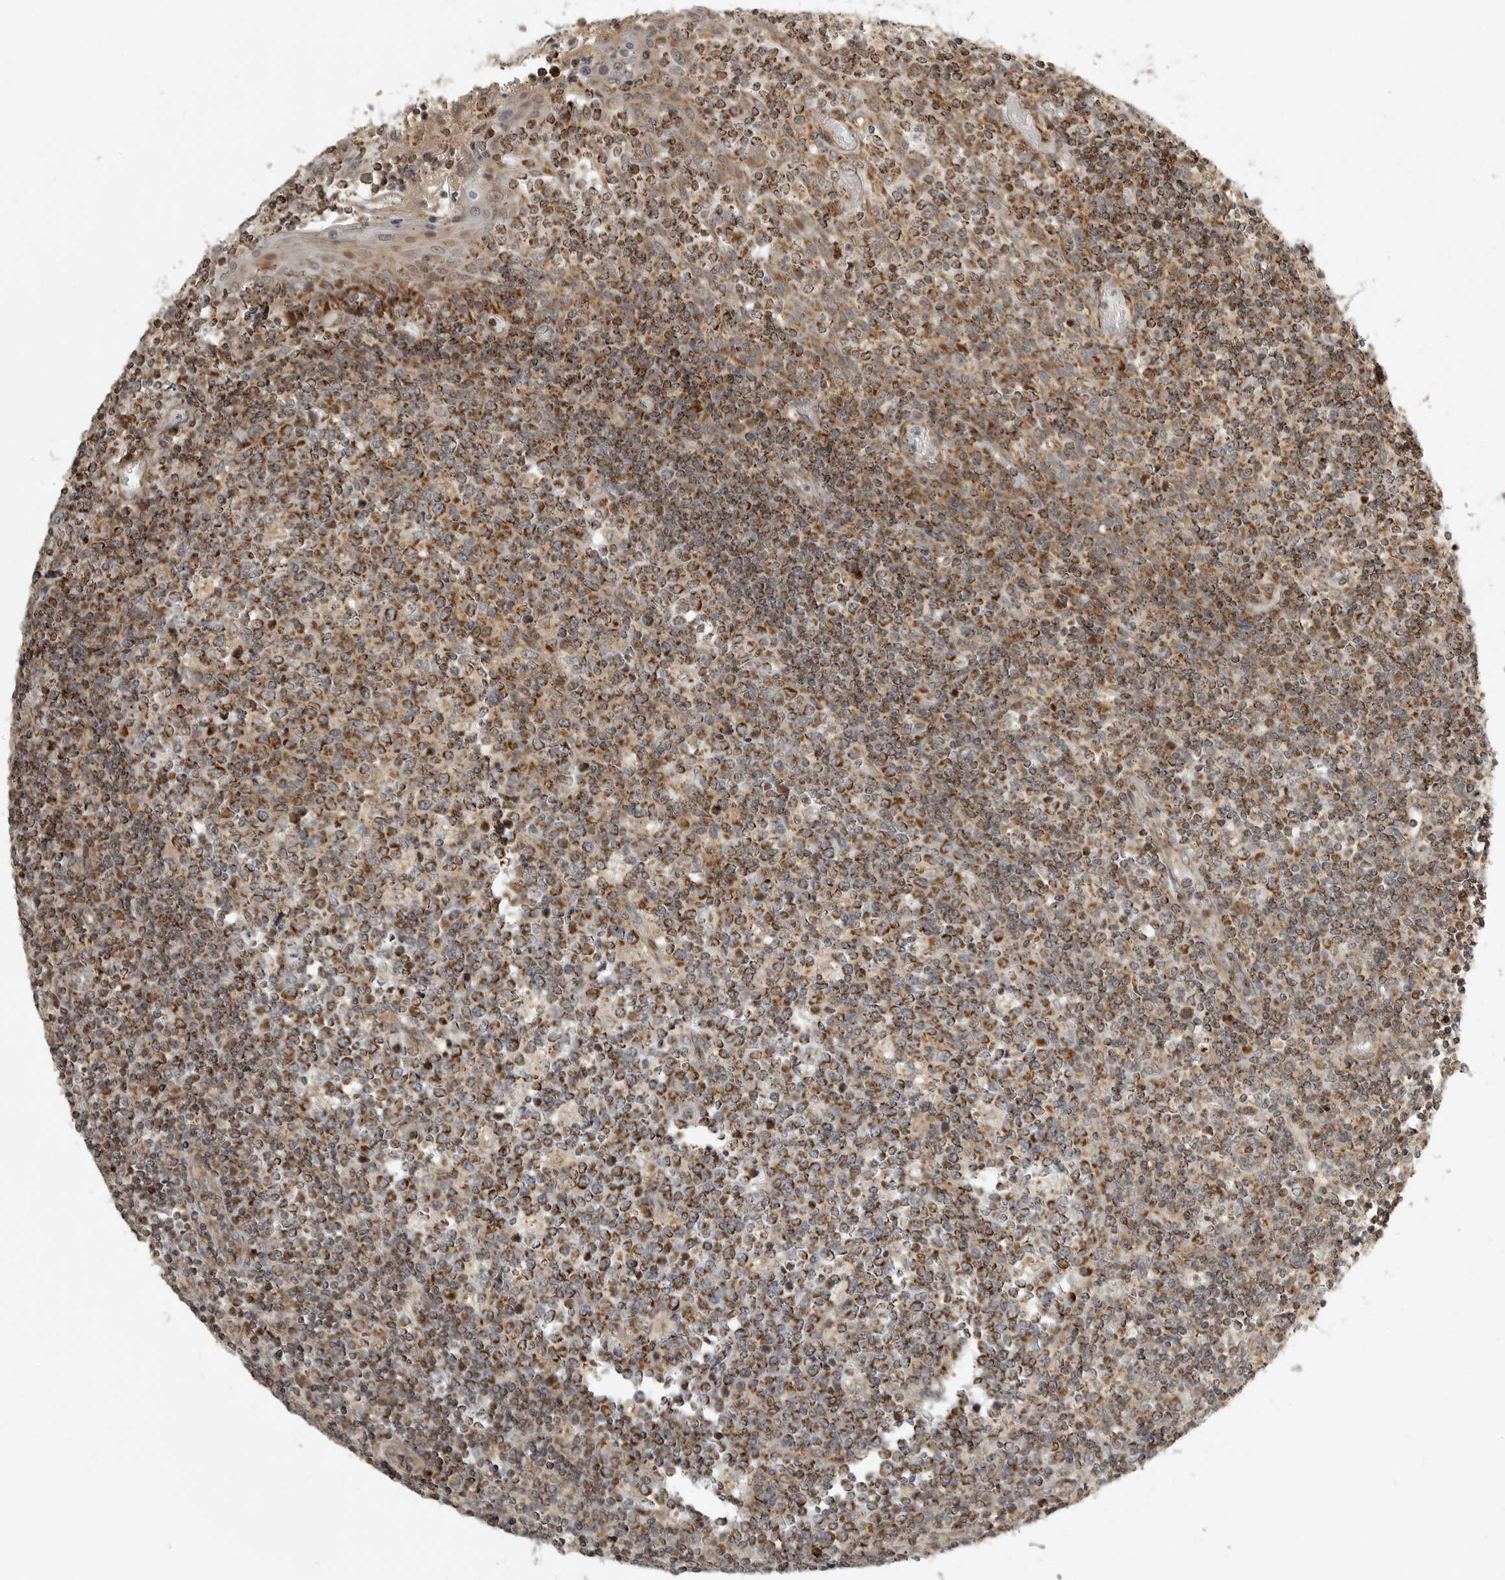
{"staining": {"intensity": "moderate", "quantity": ">75%", "location": "cytoplasmic/membranous"}, "tissue": "tonsil", "cell_type": "Germinal center cells", "image_type": "normal", "snomed": [{"axis": "morphology", "description": "Normal tissue, NOS"}, {"axis": "topography", "description": "Tonsil"}], "caption": "Tonsil stained with IHC demonstrates moderate cytoplasmic/membranous staining in approximately >75% of germinal center cells.", "gene": "NARS2", "patient": {"sex": "female", "age": 19}}